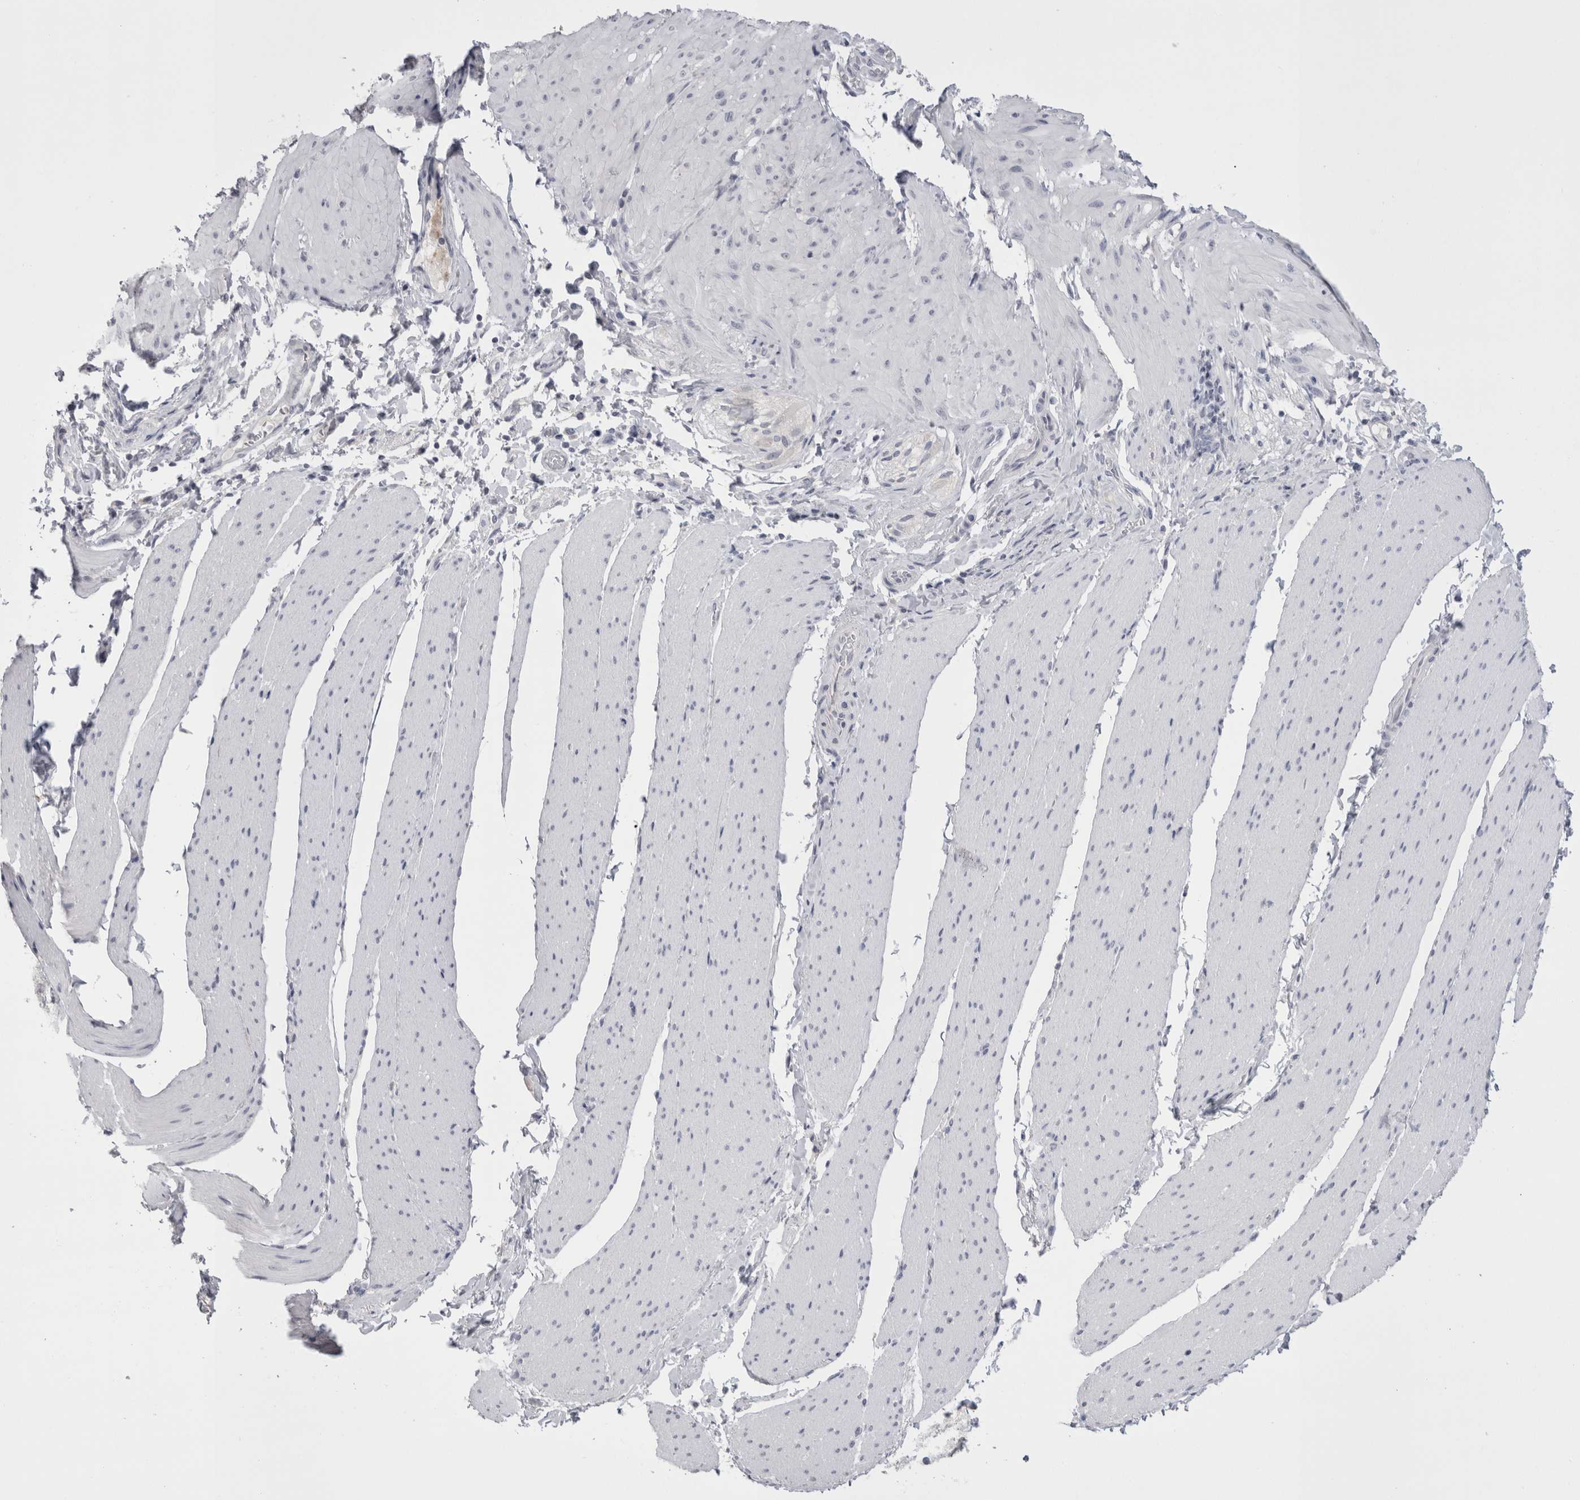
{"staining": {"intensity": "negative", "quantity": "none", "location": "none"}, "tissue": "smooth muscle", "cell_type": "Smooth muscle cells", "image_type": "normal", "snomed": [{"axis": "morphology", "description": "Normal tissue, NOS"}, {"axis": "topography", "description": "Smooth muscle"}, {"axis": "topography", "description": "Small intestine"}], "caption": "Human smooth muscle stained for a protein using IHC shows no positivity in smooth muscle cells.", "gene": "FNDC8", "patient": {"sex": "female", "age": 84}}